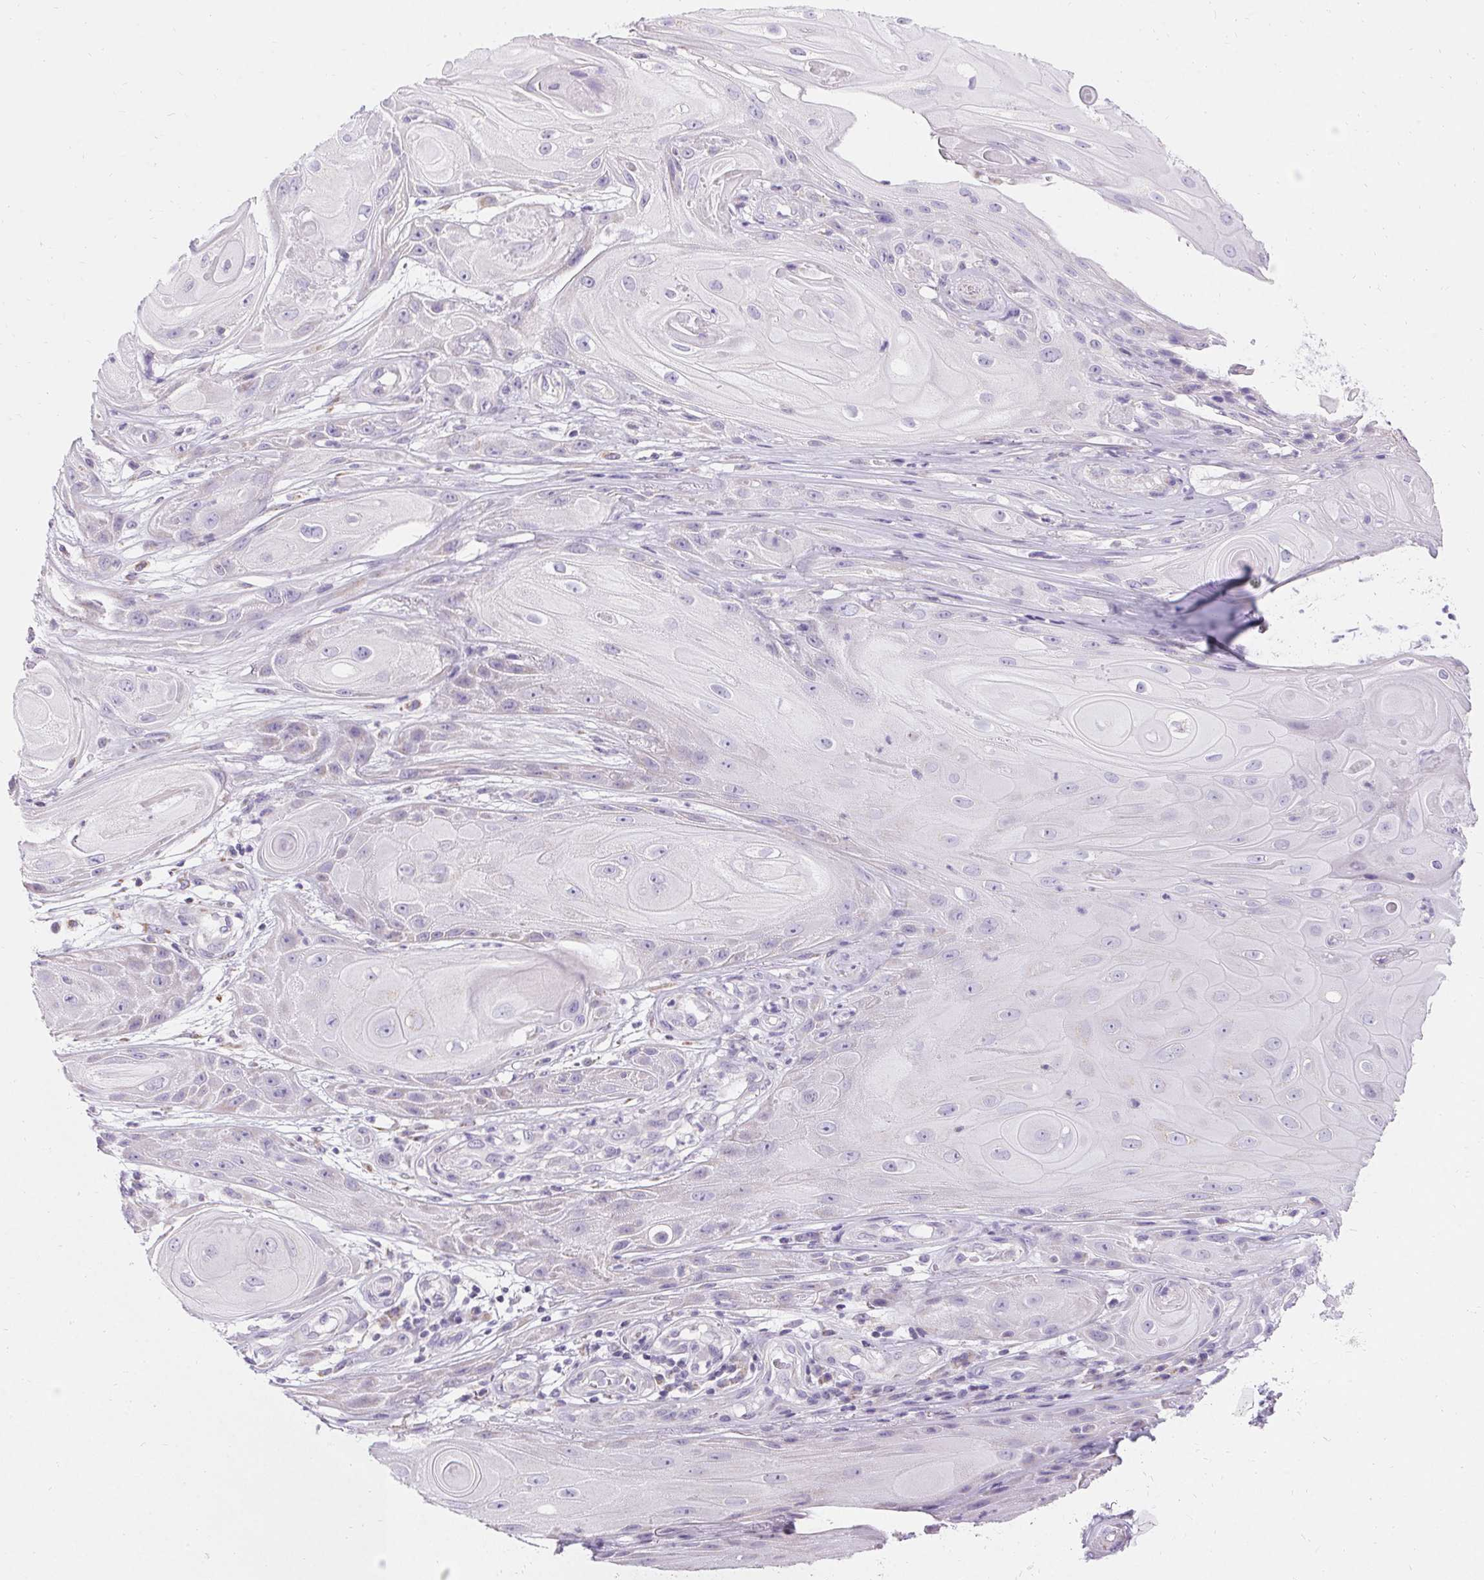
{"staining": {"intensity": "negative", "quantity": "none", "location": "none"}, "tissue": "skin cancer", "cell_type": "Tumor cells", "image_type": "cancer", "snomed": [{"axis": "morphology", "description": "Squamous cell carcinoma, NOS"}, {"axis": "topography", "description": "Skin"}], "caption": "Micrograph shows no significant protein expression in tumor cells of skin squamous cell carcinoma. (DAB IHC, high magnification).", "gene": "ASGR2", "patient": {"sex": "male", "age": 62}}